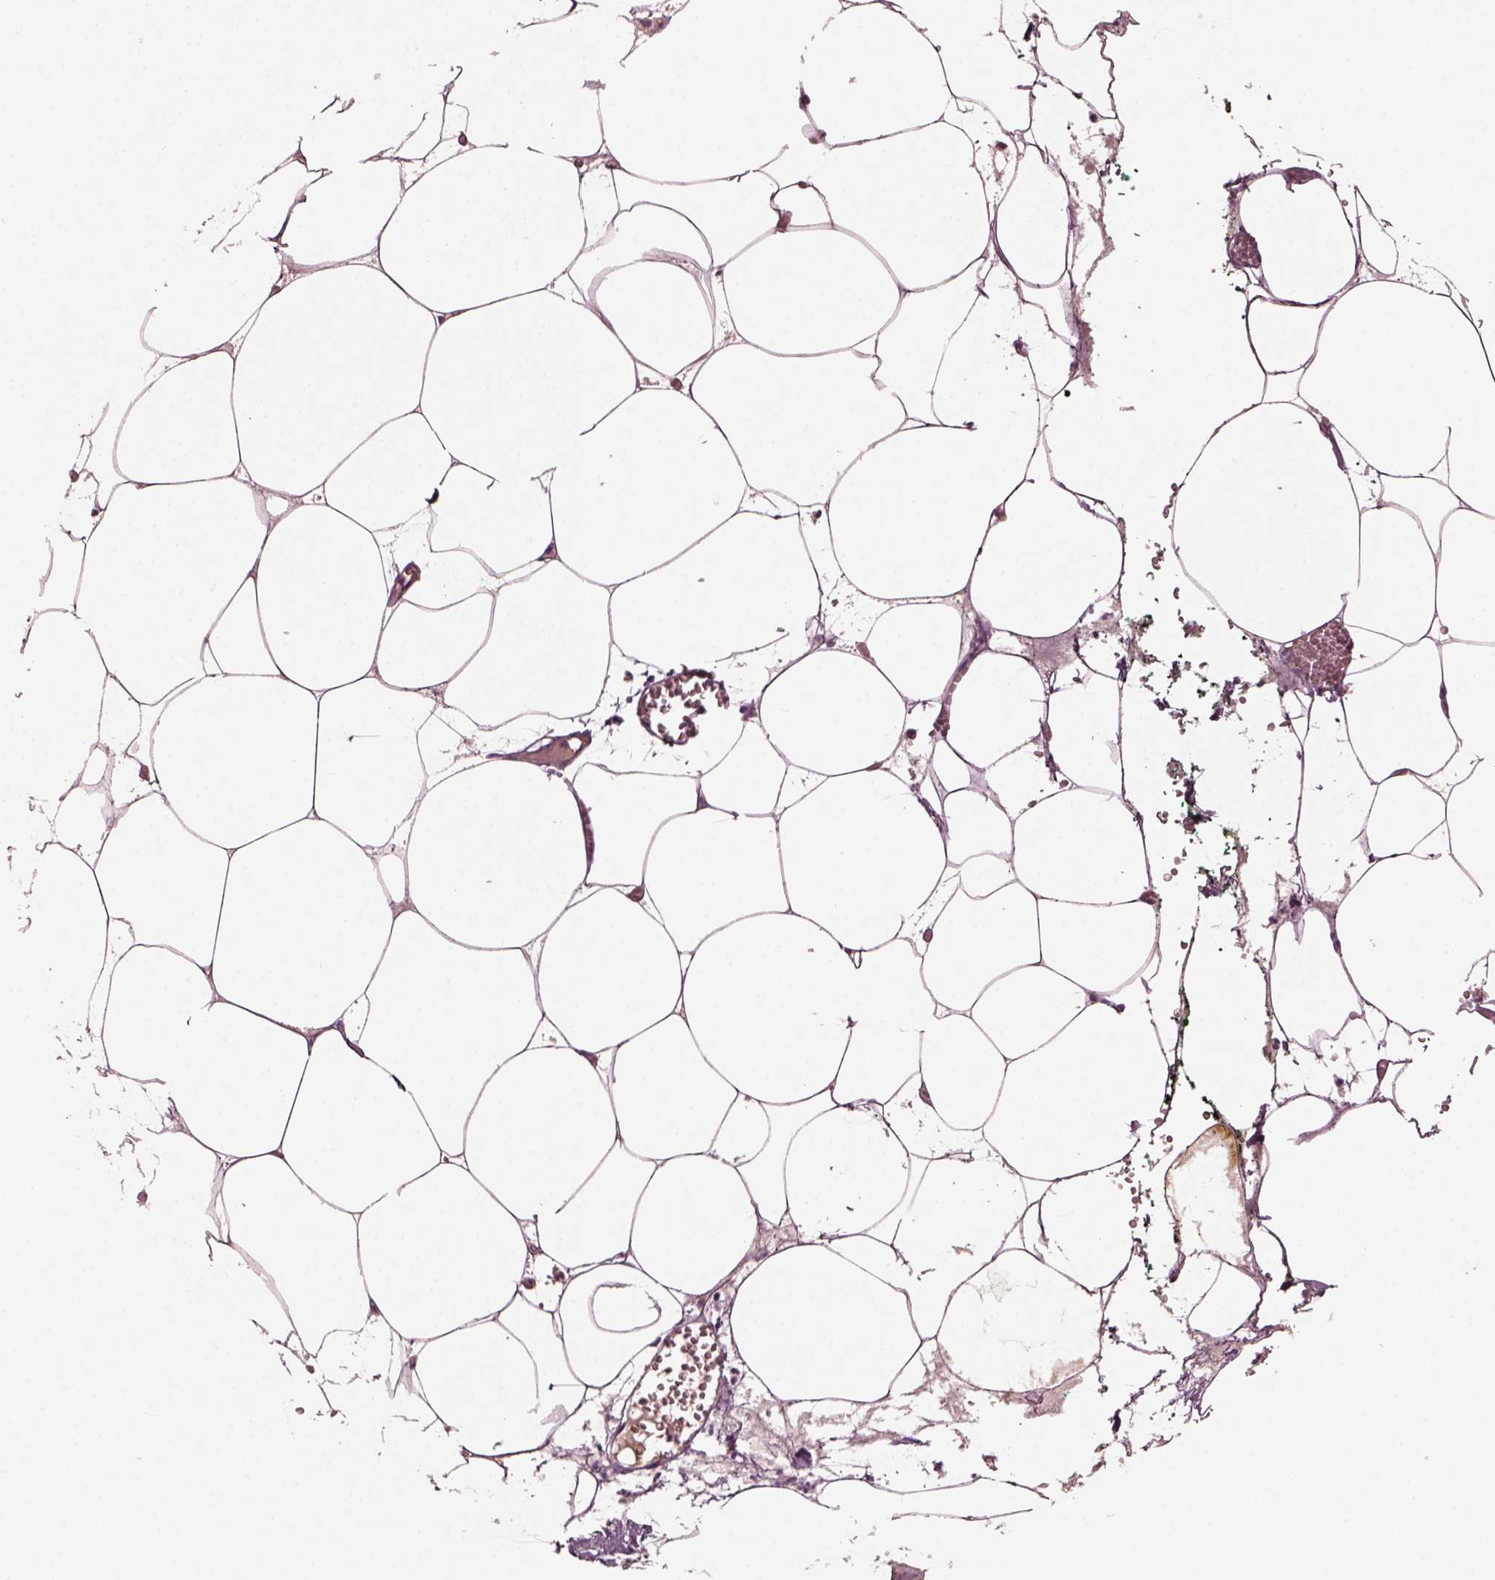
{"staining": {"intensity": "negative", "quantity": "none", "location": "none"}, "tissue": "adipose tissue", "cell_type": "Adipocytes", "image_type": "normal", "snomed": [{"axis": "morphology", "description": "Normal tissue, NOS"}, {"axis": "topography", "description": "Adipose tissue"}, {"axis": "topography", "description": "Pancreas"}, {"axis": "topography", "description": "Peripheral nerve tissue"}], "caption": "Micrograph shows no significant protein positivity in adipocytes of benign adipose tissue. (DAB (3,3'-diaminobenzidine) immunohistochemistry (IHC), high magnification).", "gene": "PORCN", "patient": {"sex": "female", "age": 58}}